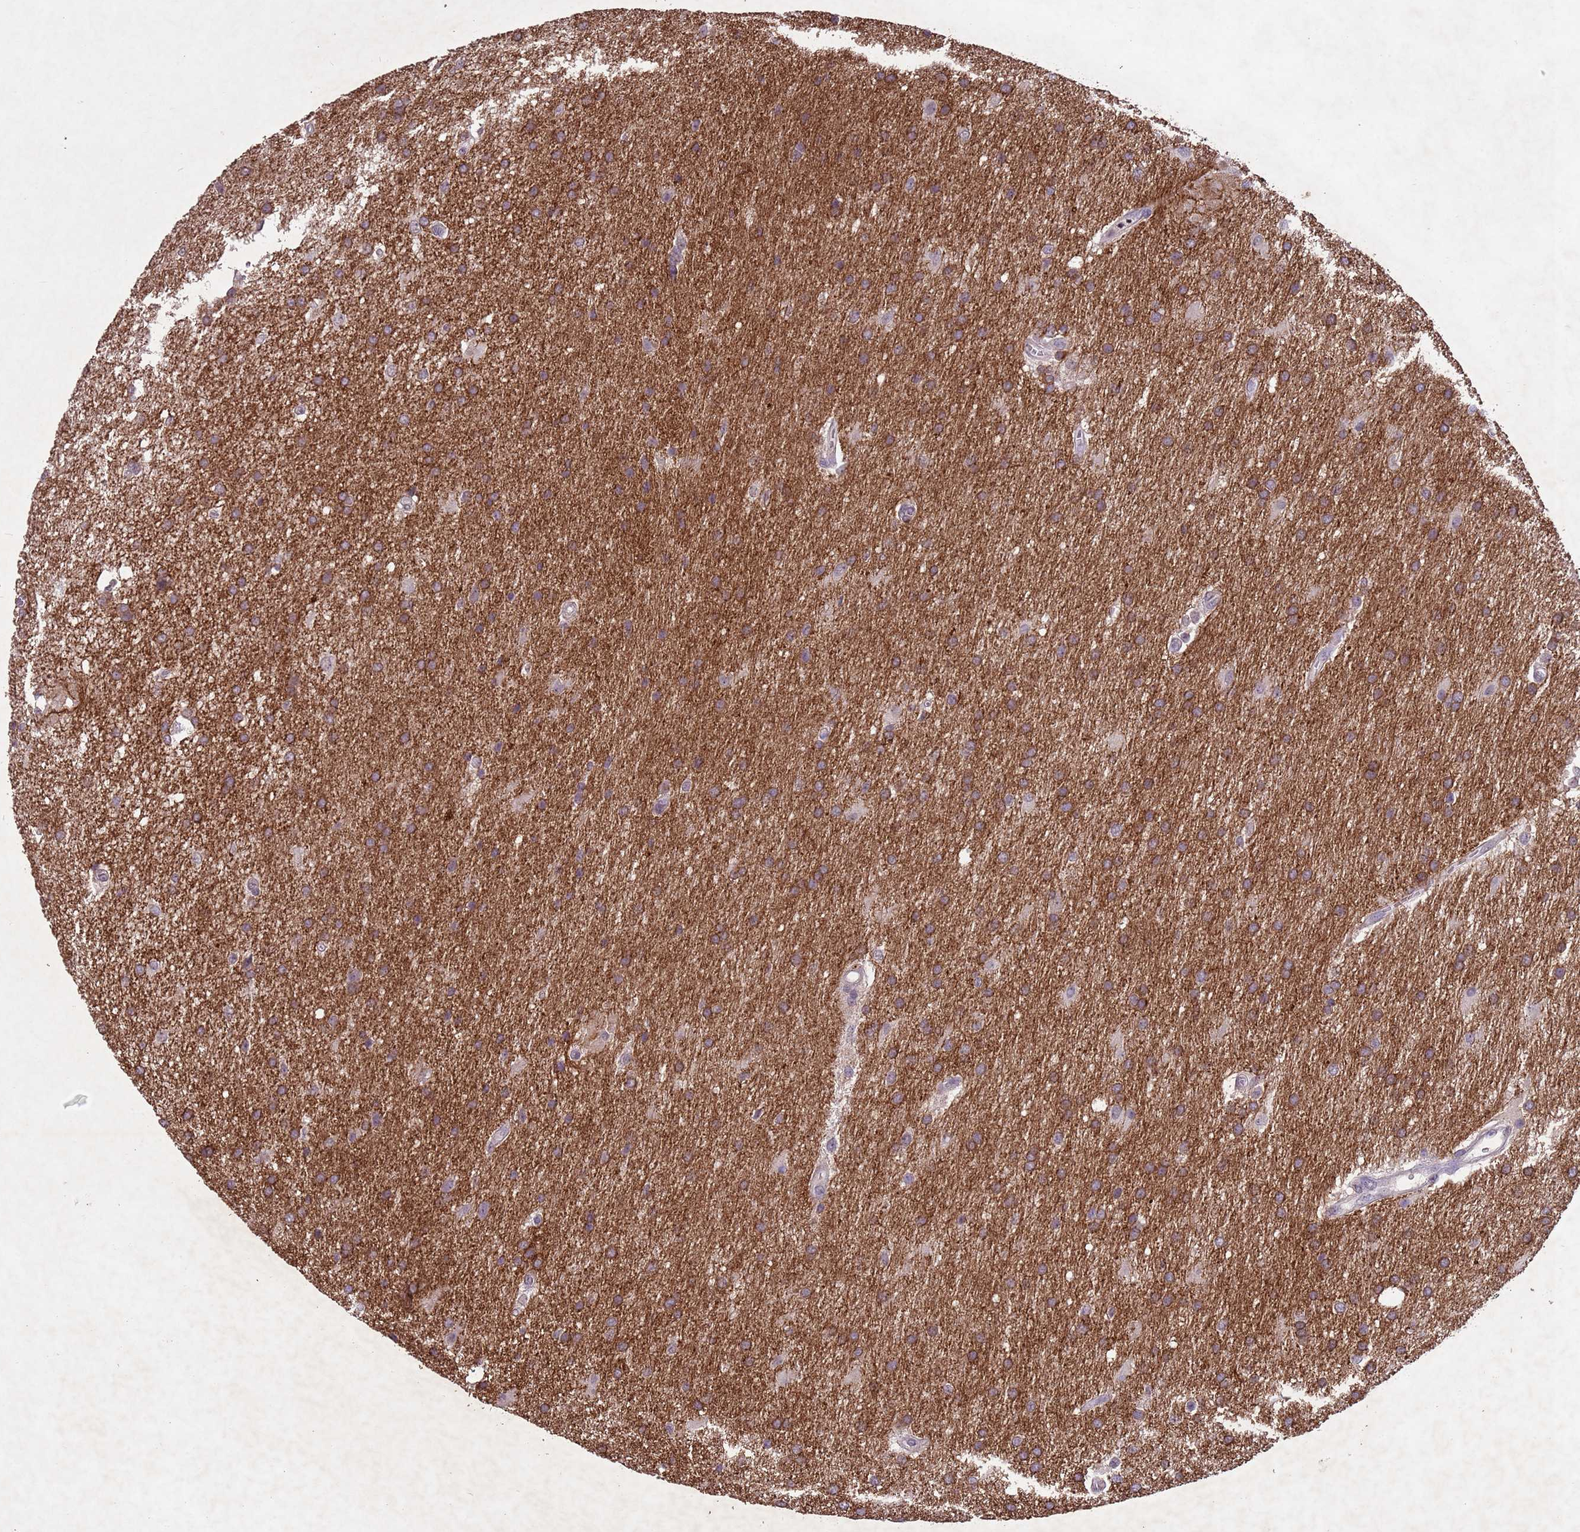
{"staining": {"intensity": "strong", "quantity": ">75%", "location": "cytoplasmic/membranous"}, "tissue": "glioma", "cell_type": "Tumor cells", "image_type": "cancer", "snomed": [{"axis": "morphology", "description": "Glioma, malignant, Low grade"}, {"axis": "topography", "description": "Brain"}], "caption": "Protein expression analysis of low-grade glioma (malignant) reveals strong cytoplasmic/membranous staining in approximately >75% of tumor cells.", "gene": "NLRP11", "patient": {"sex": "male", "age": 66}}